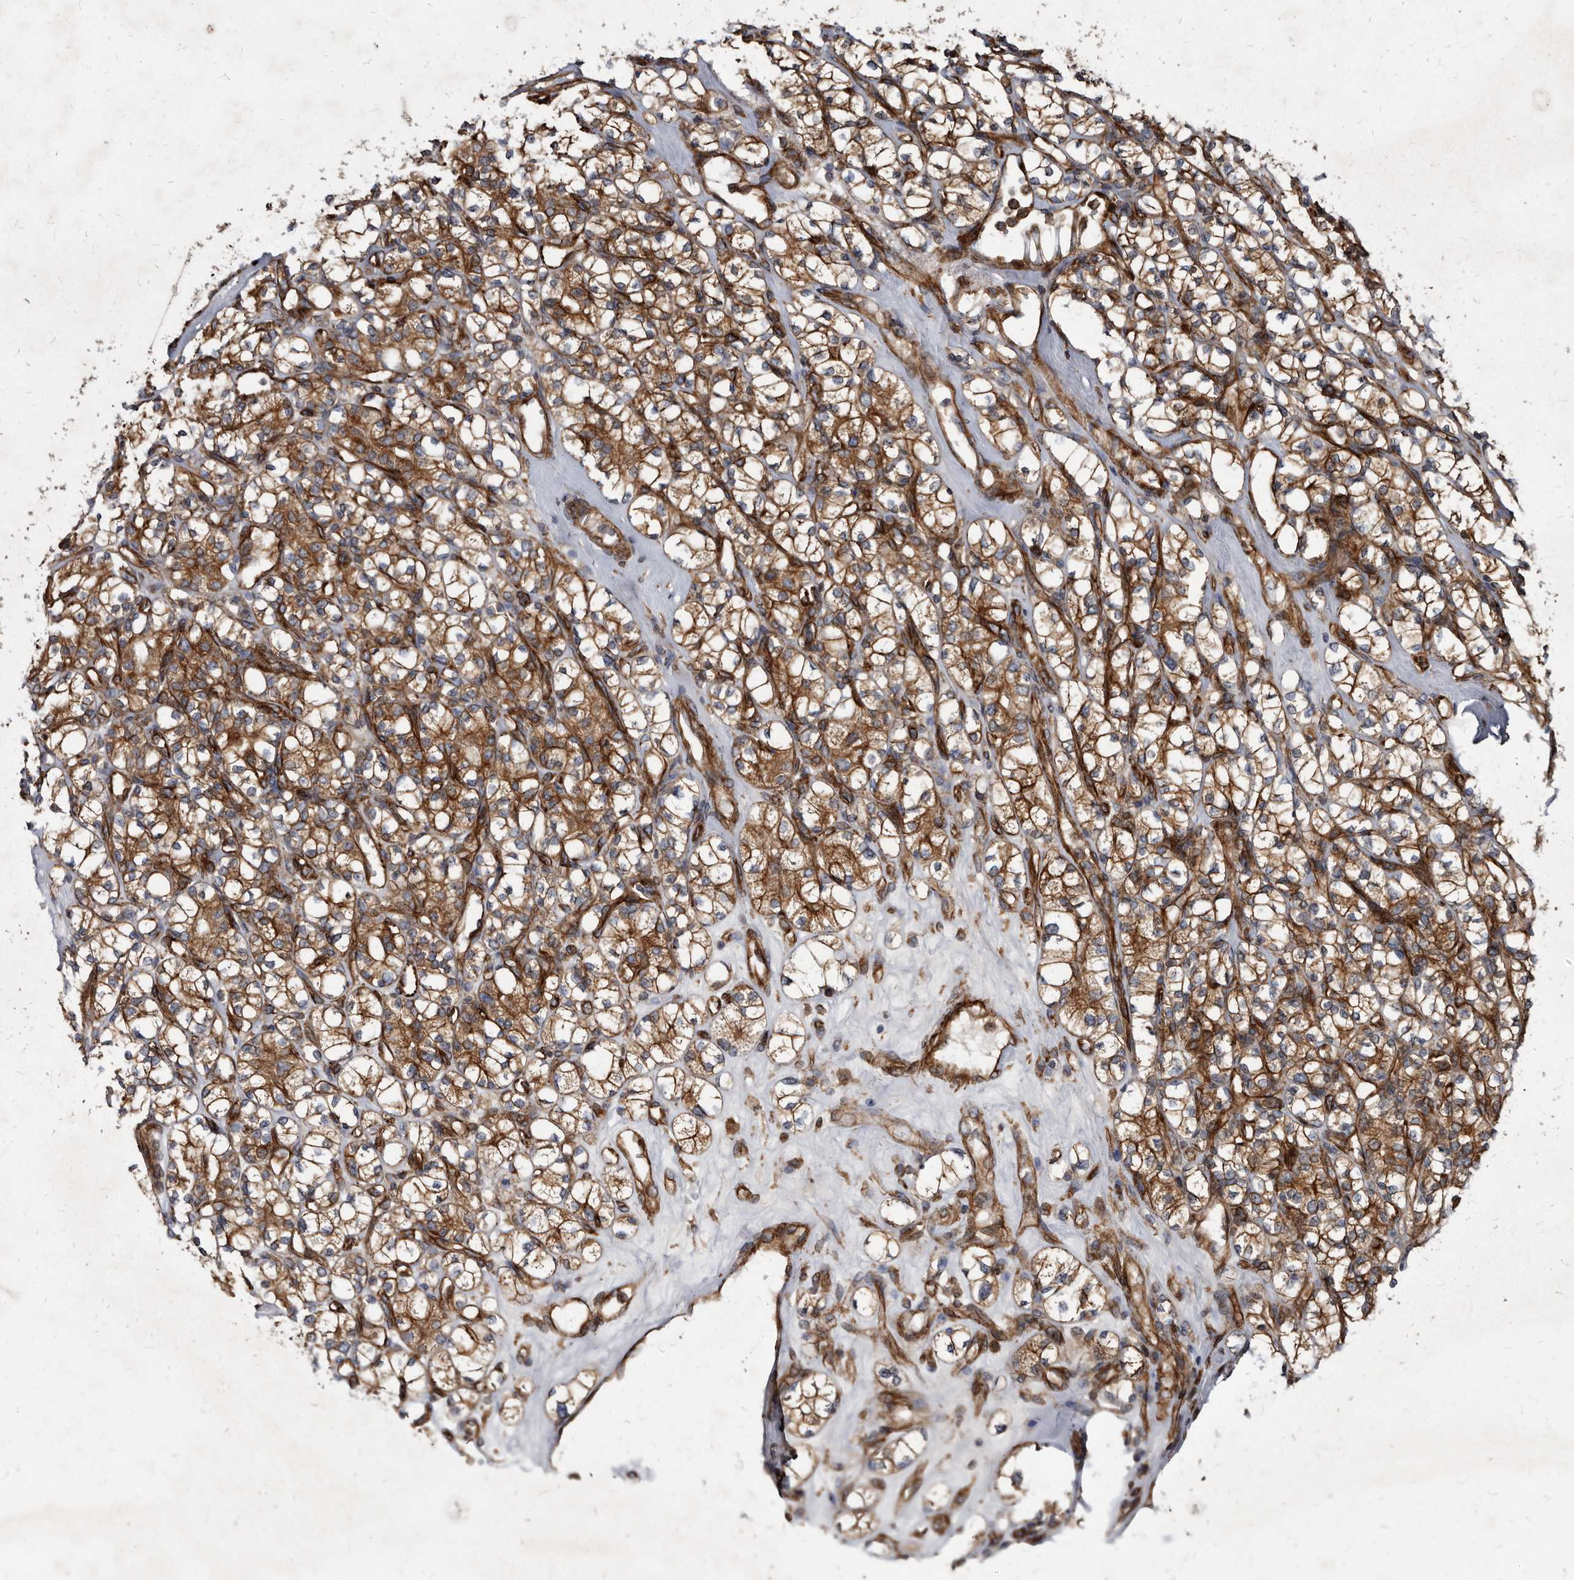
{"staining": {"intensity": "strong", "quantity": ">75%", "location": "cytoplasmic/membranous"}, "tissue": "renal cancer", "cell_type": "Tumor cells", "image_type": "cancer", "snomed": [{"axis": "morphology", "description": "Adenocarcinoma, NOS"}, {"axis": "topography", "description": "Kidney"}], "caption": "An image of human renal cancer (adenocarcinoma) stained for a protein reveals strong cytoplasmic/membranous brown staining in tumor cells. The protein of interest is stained brown, and the nuclei are stained in blue (DAB (3,3'-diaminobenzidine) IHC with brightfield microscopy, high magnification).", "gene": "KCTD20", "patient": {"sex": "male", "age": 77}}